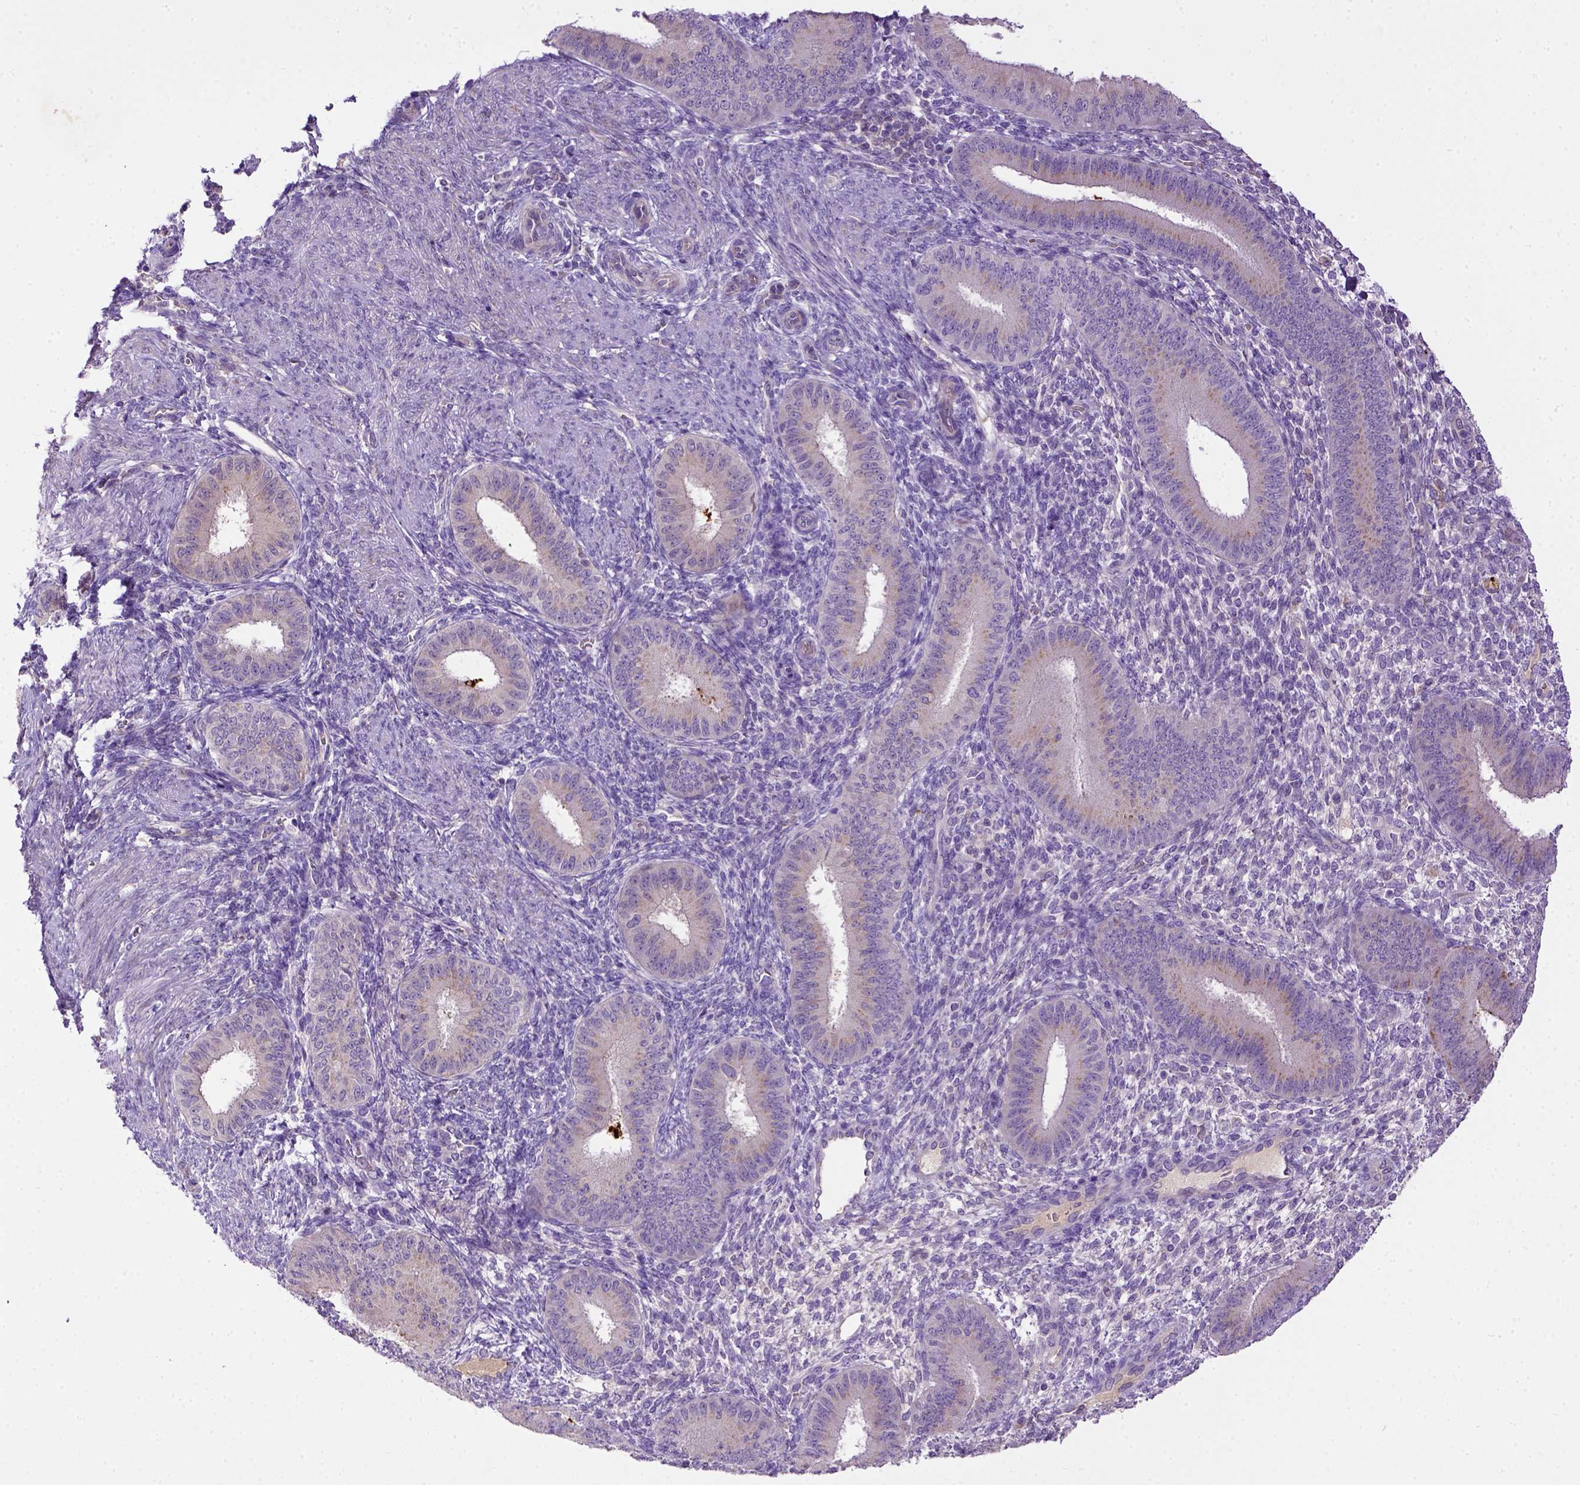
{"staining": {"intensity": "negative", "quantity": "none", "location": "none"}, "tissue": "endometrium", "cell_type": "Cells in endometrial stroma", "image_type": "normal", "snomed": [{"axis": "morphology", "description": "Normal tissue, NOS"}, {"axis": "topography", "description": "Endometrium"}], "caption": "DAB (3,3'-diaminobenzidine) immunohistochemical staining of normal human endometrium exhibits no significant staining in cells in endometrial stroma.", "gene": "DEPDC1B", "patient": {"sex": "female", "age": 39}}